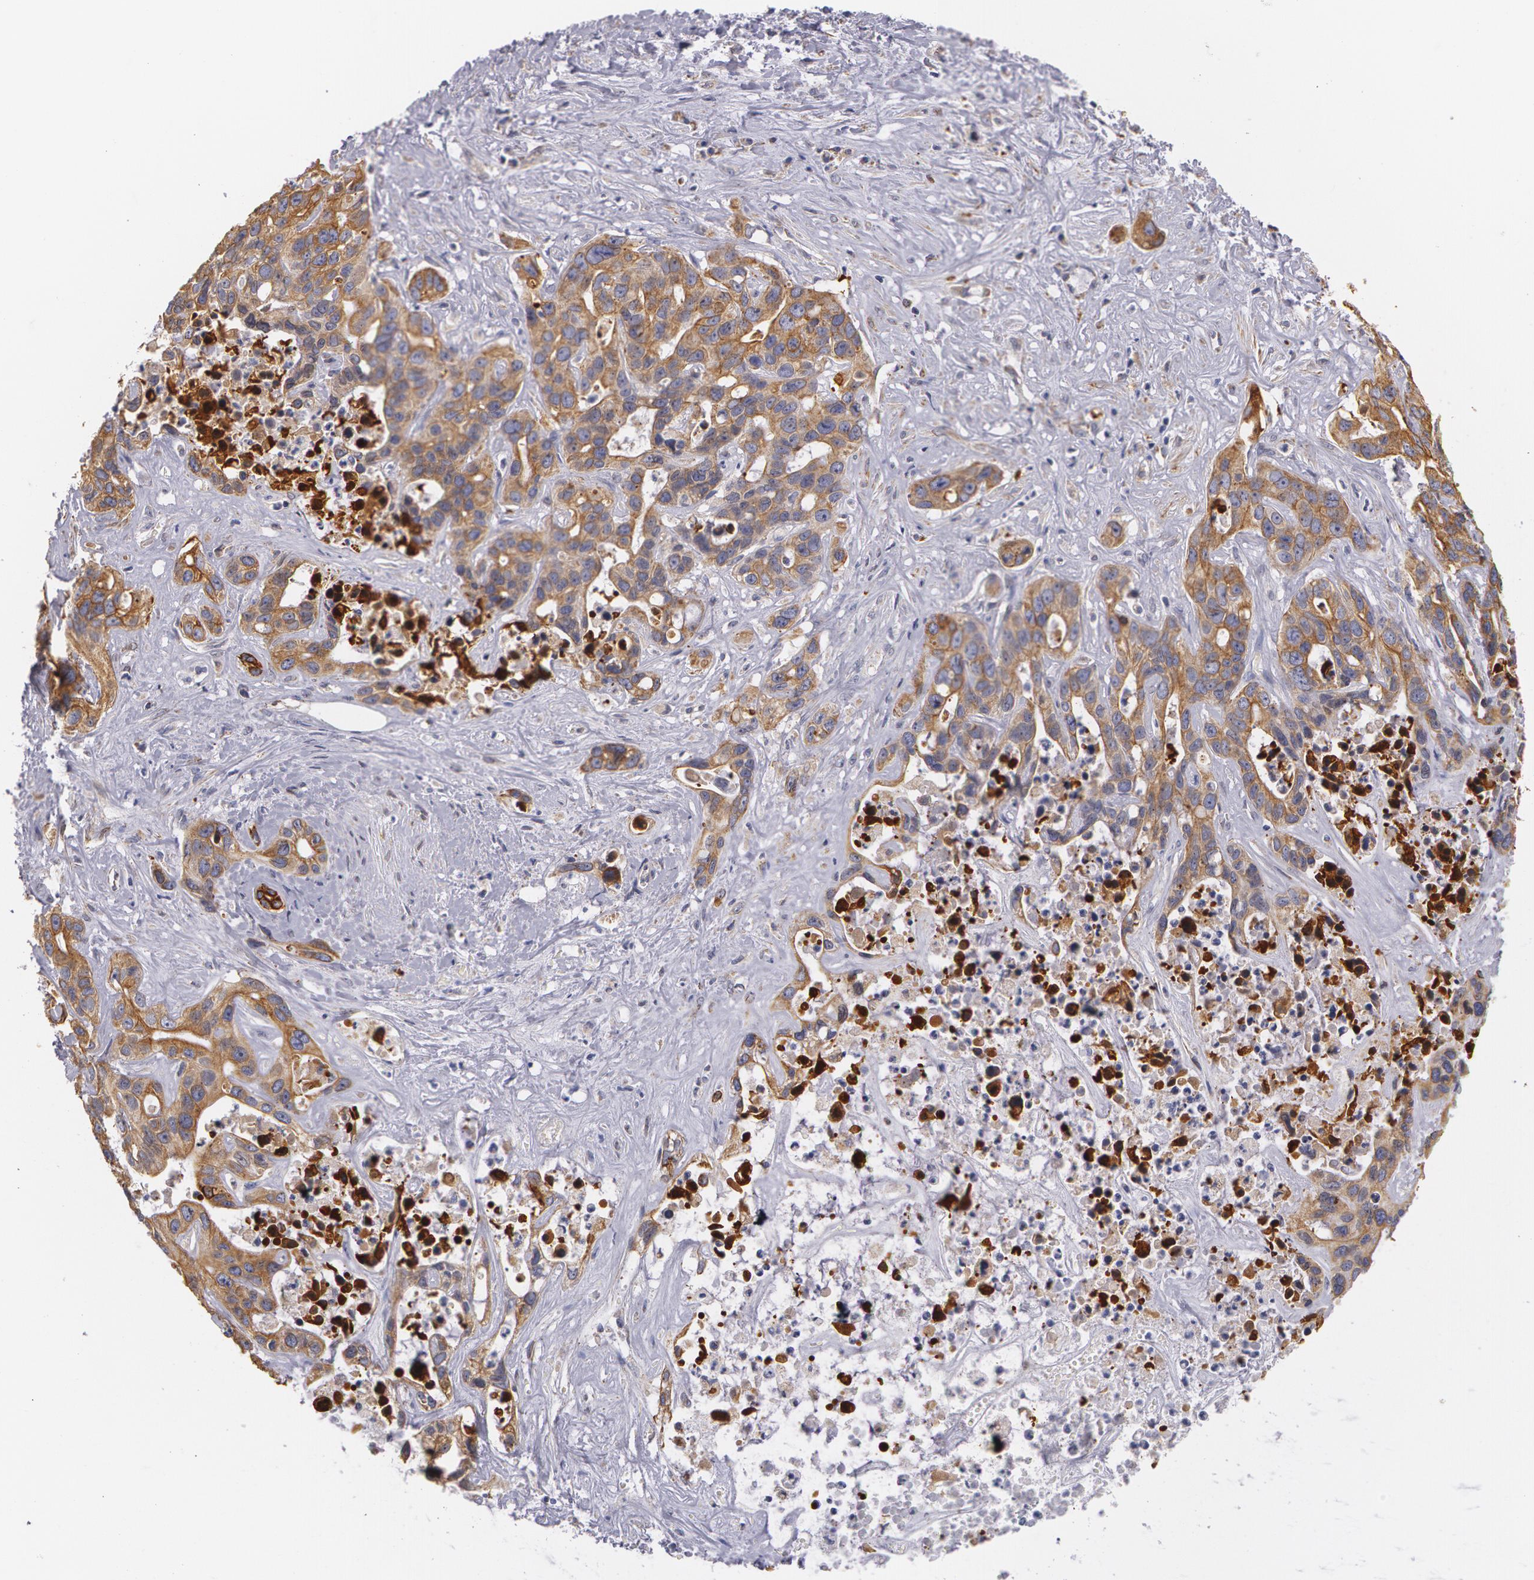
{"staining": {"intensity": "strong", "quantity": ">75%", "location": "cytoplasmic/membranous"}, "tissue": "liver cancer", "cell_type": "Tumor cells", "image_type": "cancer", "snomed": [{"axis": "morphology", "description": "Cholangiocarcinoma"}, {"axis": "topography", "description": "Liver"}], "caption": "The photomicrograph displays a brown stain indicating the presence of a protein in the cytoplasmic/membranous of tumor cells in cholangiocarcinoma (liver).", "gene": "KRT18", "patient": {"sex": "female", "age": 65}}